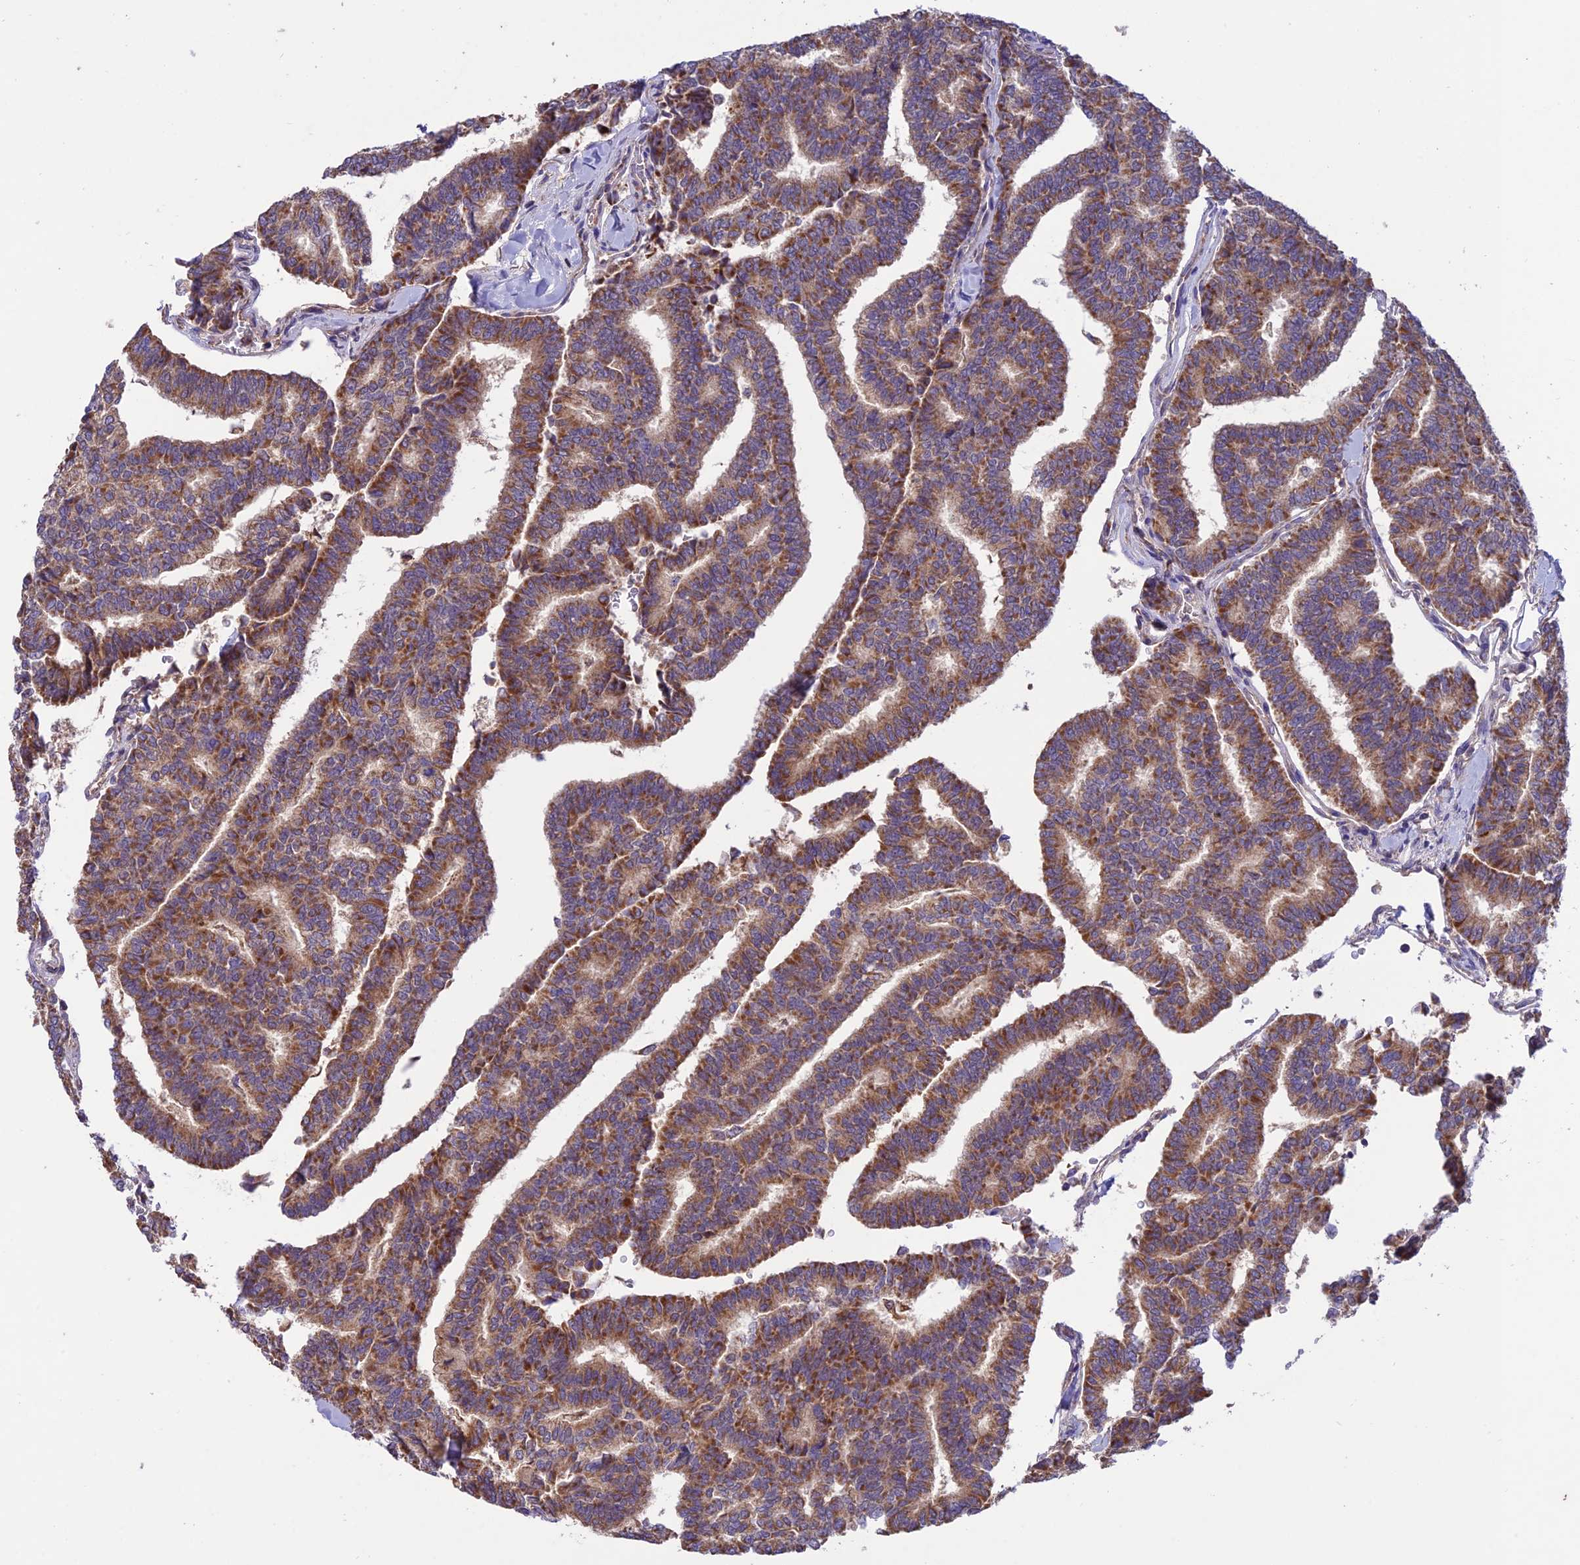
{"staining": {"intensity": "moderate", "quantity": "25%-75%", "location": "cytoplasmic/membranous"}, "tissue": "thyroid cancer", "cell_type": "Tumor cells", "image_type": "cancer", "snomed": [{"axis": "morphology", "description": "Papillary adenocarcinoma, NOS"}, {"axis": "topography", "description": "Thyroid gland"}], "caption": "Thyroid papillary adenocarcinoma tissue demonstrates moderate cytoplasmic/membranous staining in about 25%-75% of tumor cells, visualized by immunohistochemistry. The protein of interest is shown in brown color, while the nuclei are stained blue.", "gene": "NDUFAF1", "patient": {"sex": "female", "age": 35}}